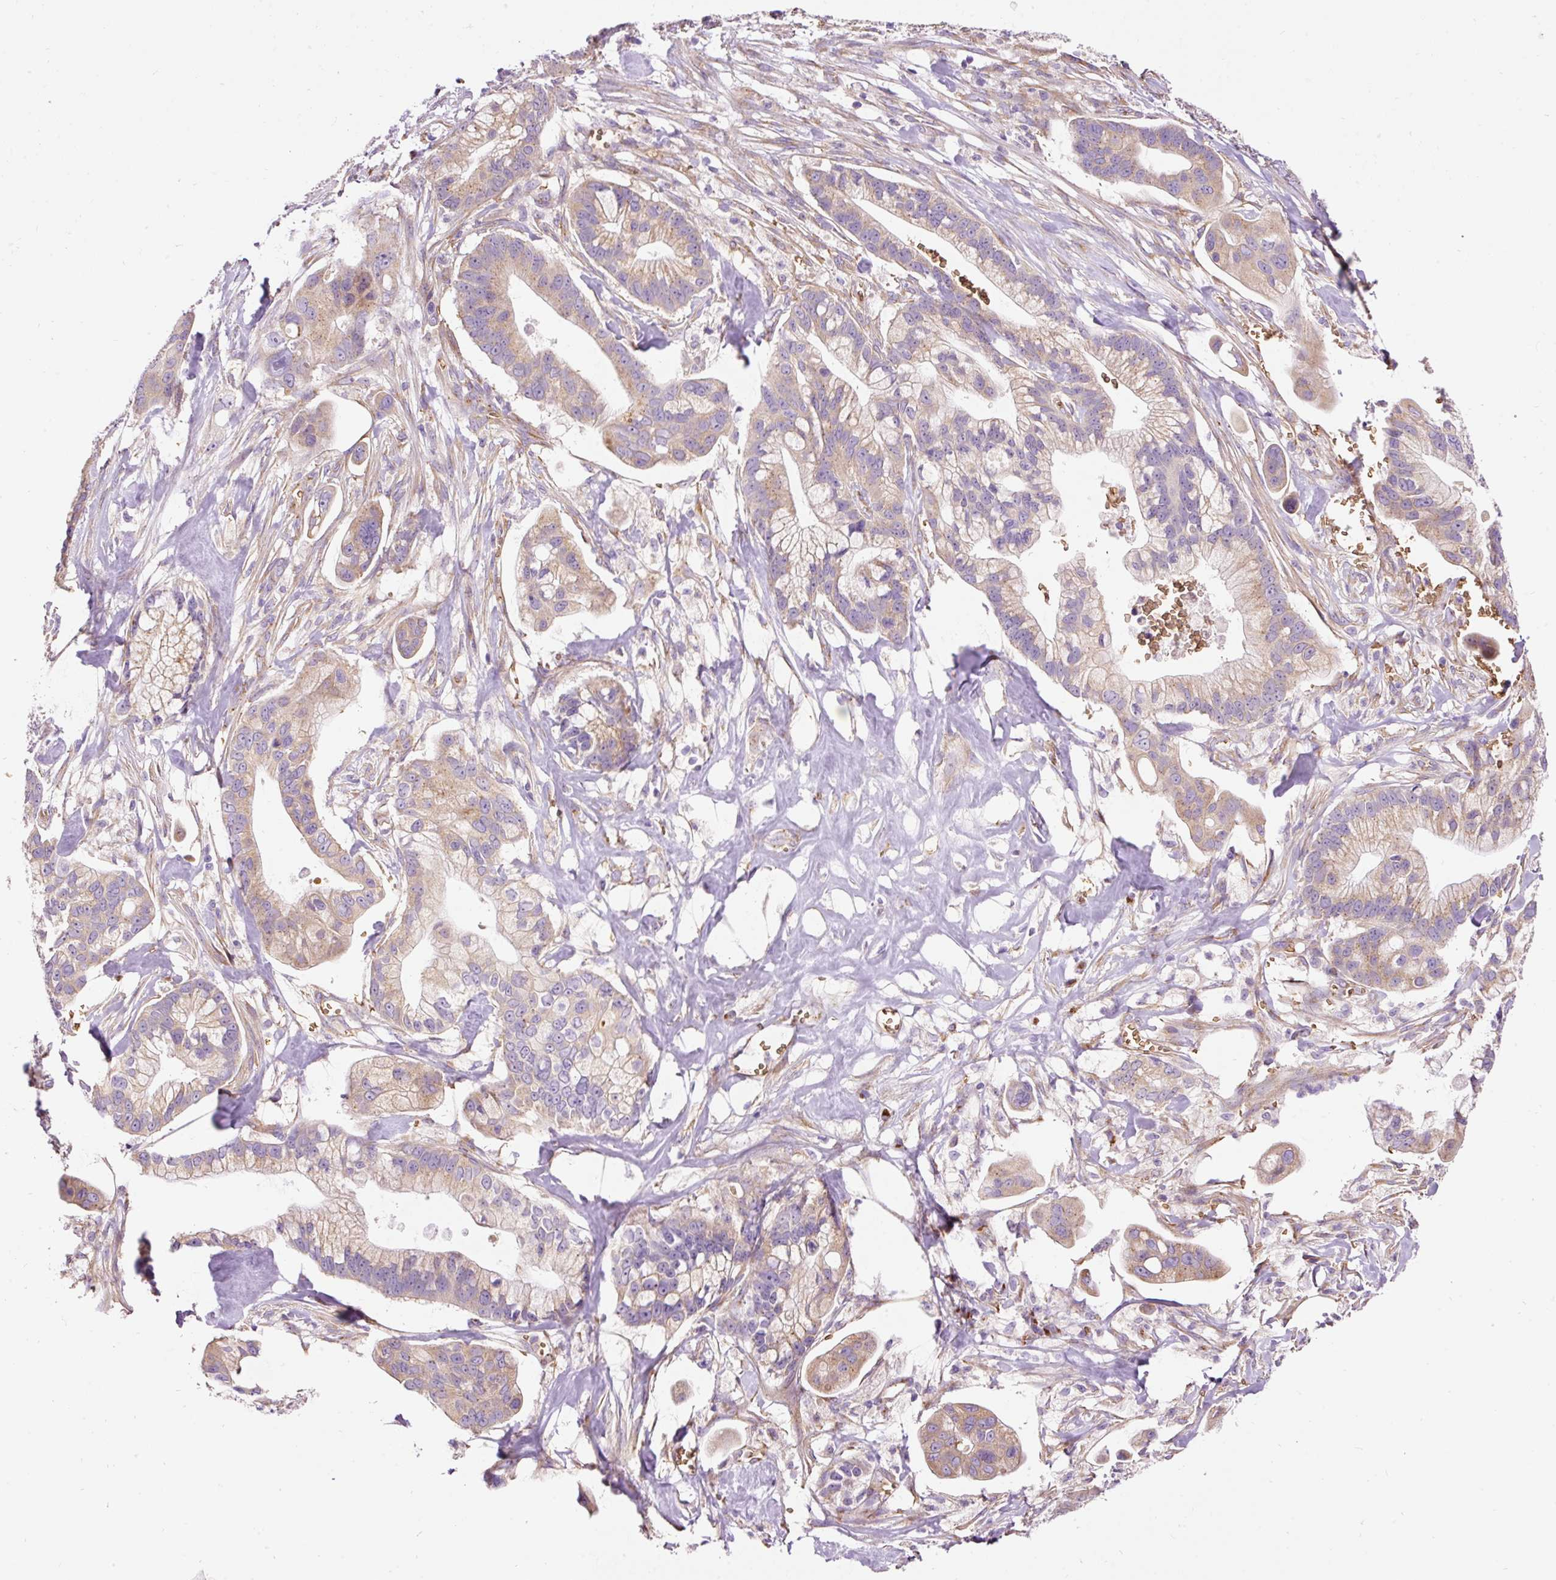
{"staining": {"intensity": "weak", "quantity": ">75%", "location": "cytoplasmic/membranous"}, "tissue": "pancreatic cancer", "cell_type": "Tumor cells", "image_type": "cancer", "snomed": [{"axis": "morphology", "description": "Adenocarcinoma, NOS"}, {"axis": "topography", "description": "Pancreas"}], "caption": "This photomicrograph displays IHC staining of pancreatic cancer (adenocarcinoma), with low weak cytoplasmic/membranous expression in about >75% of tumor cells.", "gene": "PRRC2A", "patient": {"sex": "male", "age": 68}}